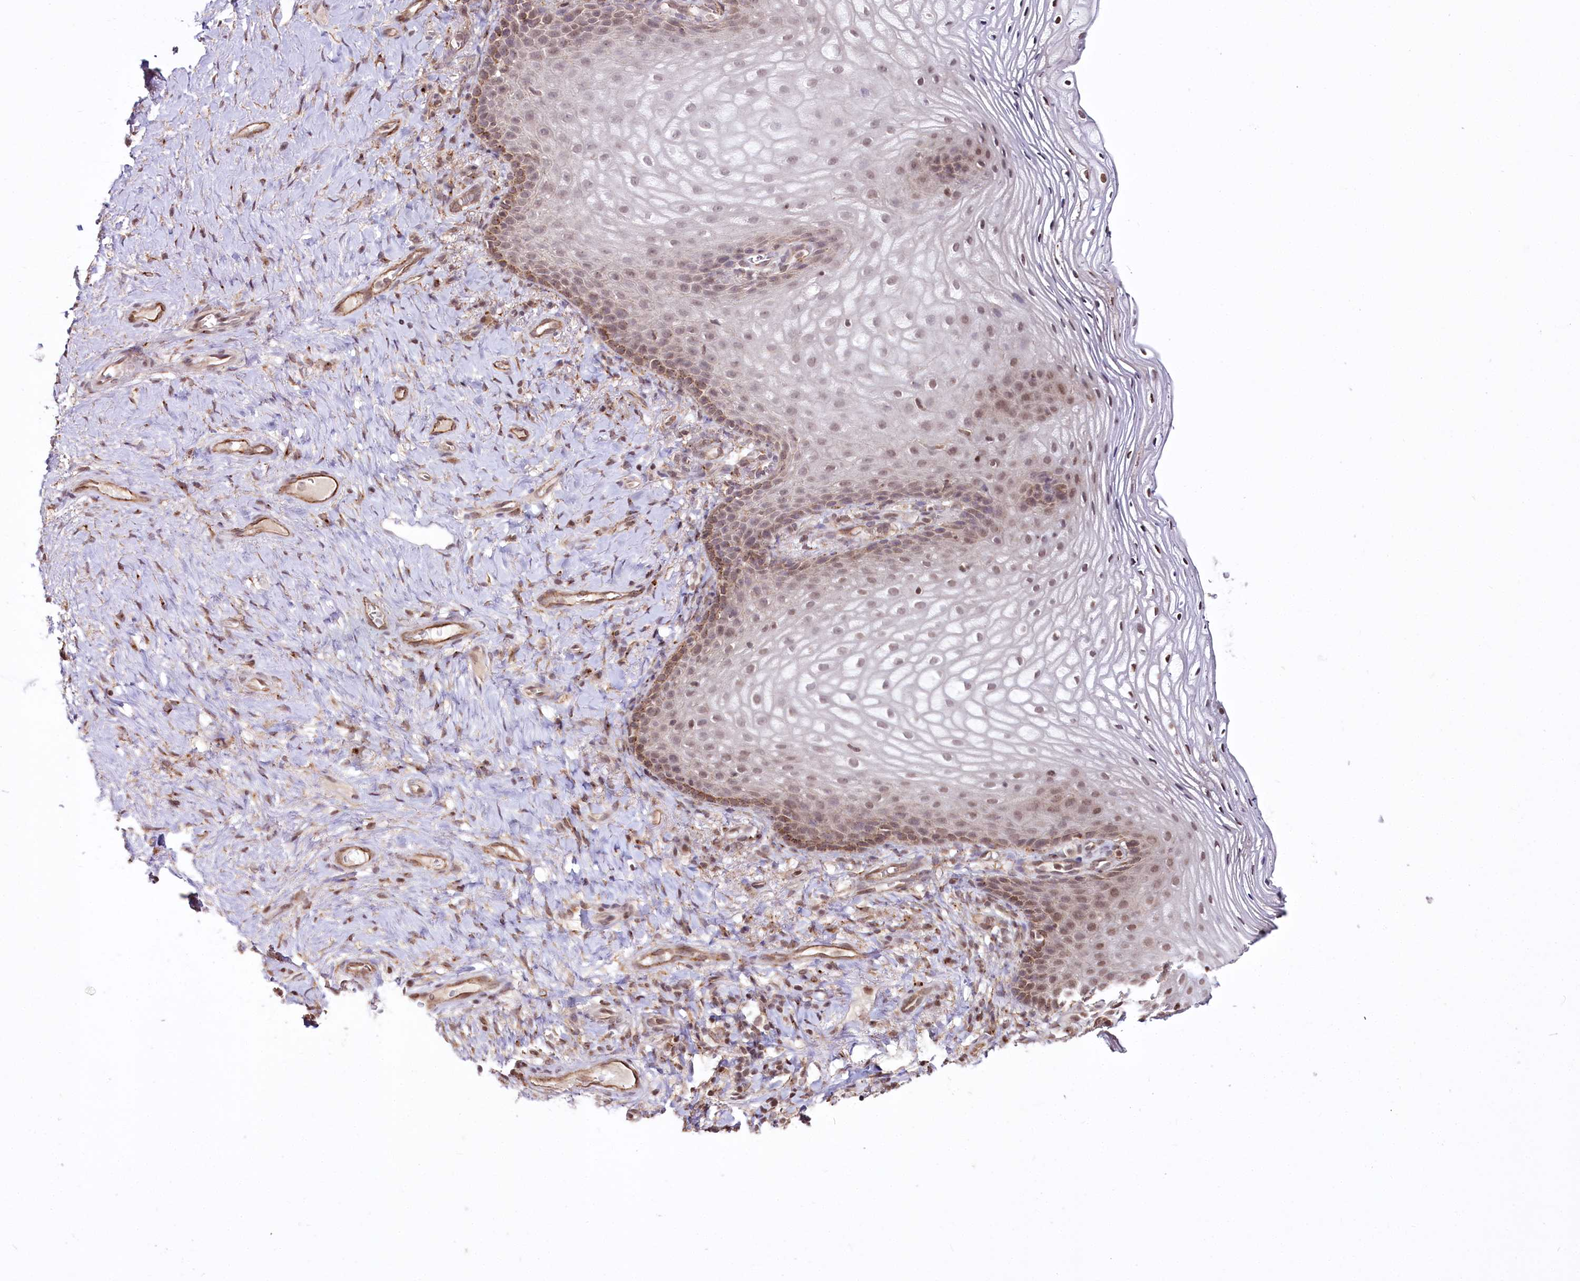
{"staining": {"intensity": "weak", "quantity": "25%-75%", "location": "cytoplasmic/membranous,nuclear"}, "tissue": "vagina", "cell_type": "Squamous epithelial cells", "image_type": "normal", "snomed": [{"axis": "morphology", "description": "Normal tissue, NOS"}, {"axis": "topography", "description": "Vagina"}], "caption": "Immunohistochemistry image of unremarkable vagina: vagina stained using immunohistochemistry reveals low levels of weak protein expression localized specifically in the cytoplasmic/membranous,nuclear of squamous epithelial cells, appearing as a cytoplasmic/membranous,nuclear brown color.", "gene": "HOXC8", "patient": {"sex": "female", "age": 60}}